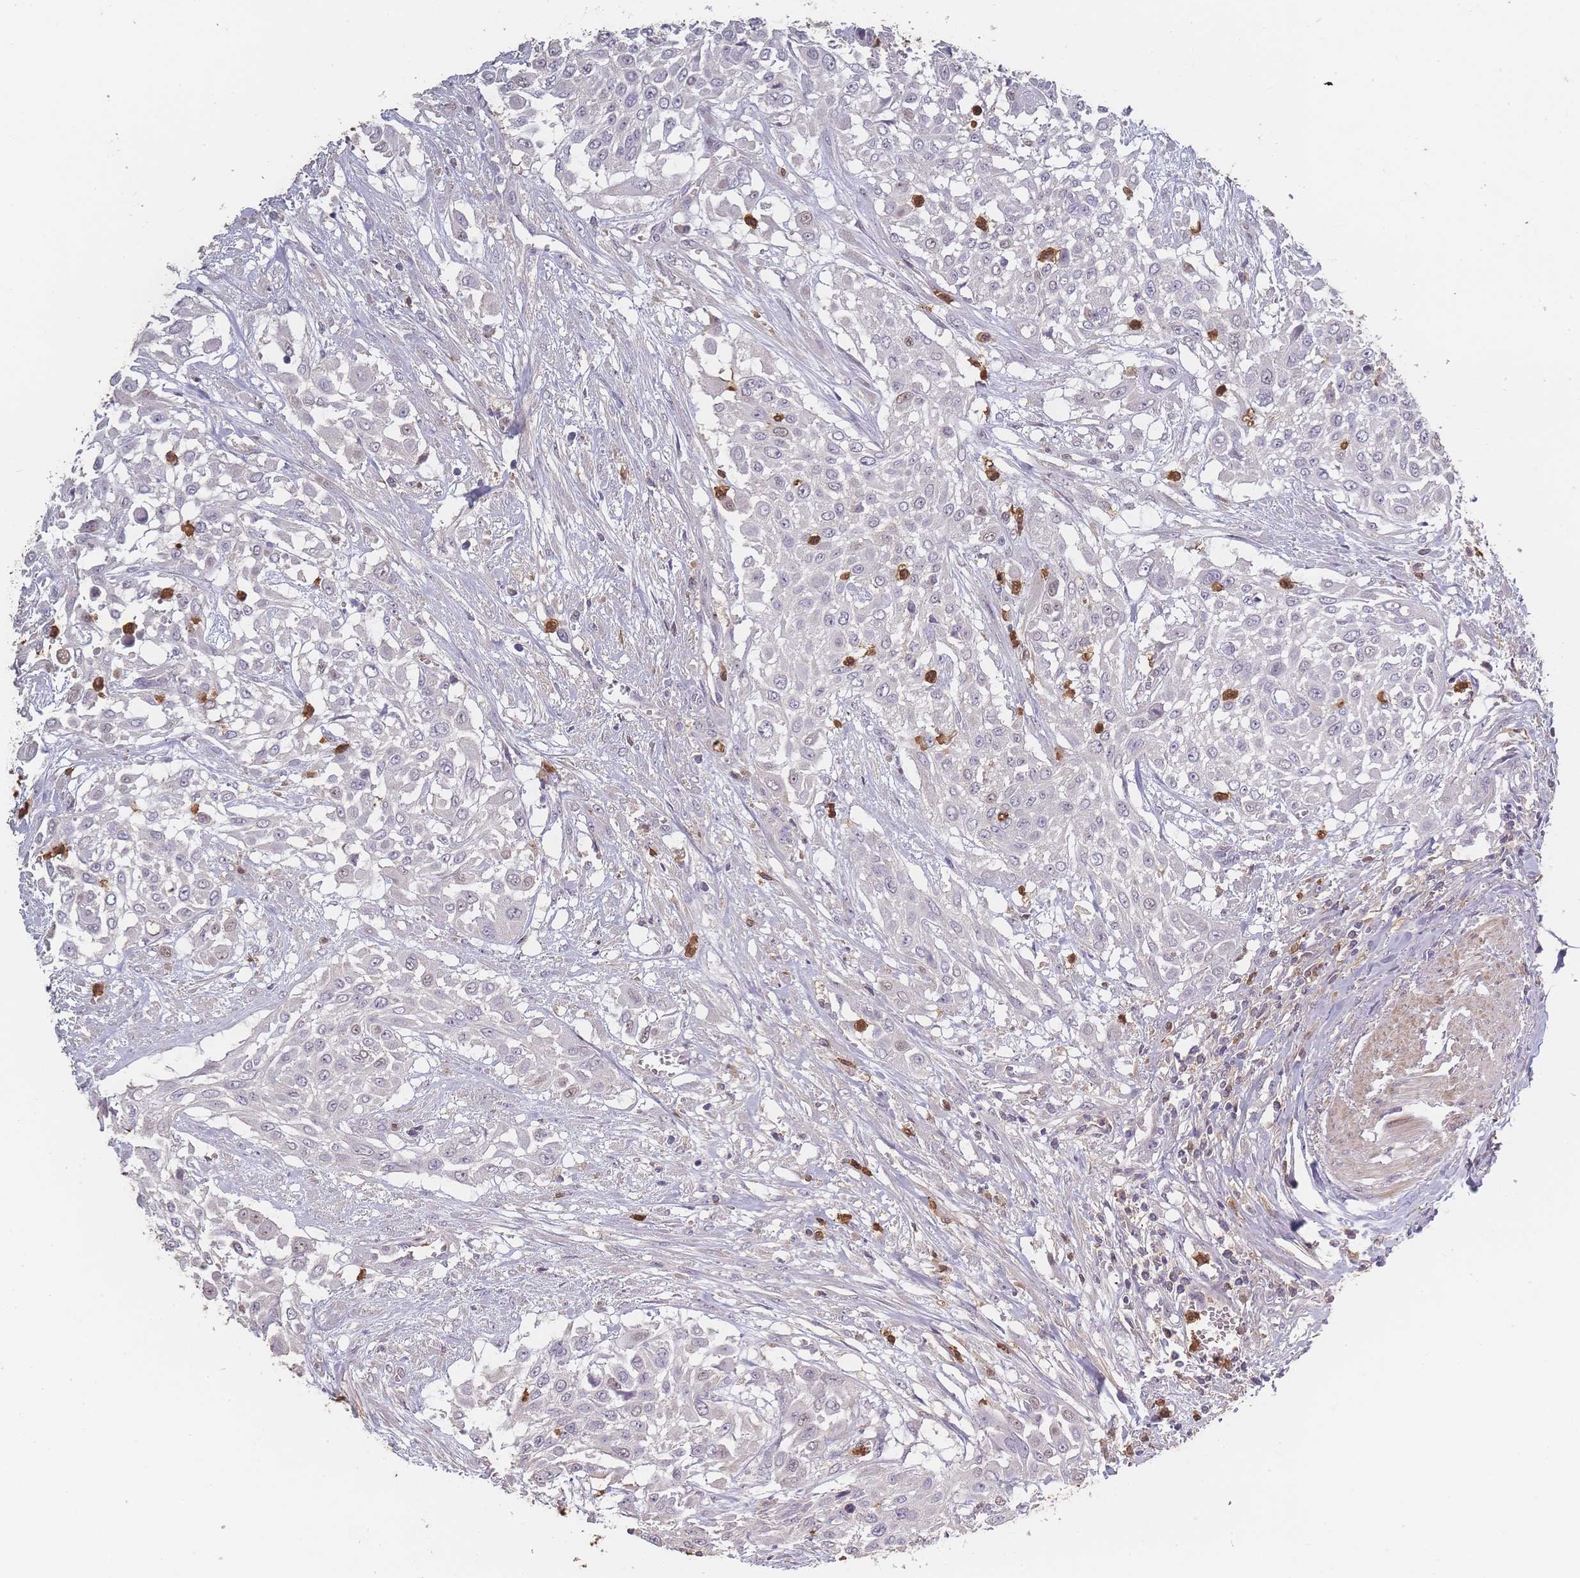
{"staining": {"intensity": "negative", "quantity": "none", "location": "none"}, "tissue": "urothelial cancer", "cell_type": "Tumor cells", "image_type": "cancer", "snomed": [{"axis": "morphology", "description": "Urothelial carcinoma, High grade"}, {"axis": "topography", "description": "Urinary bladder"}], "caption": "High power microscopy image of an immunohistochemistry (IHC) photomicrograph of urothelial carcinoma (high-grade), revealing no significant positivity in tumor cells.", "gene": "BST1", "patient": {"sex": "male", "age": 57}}